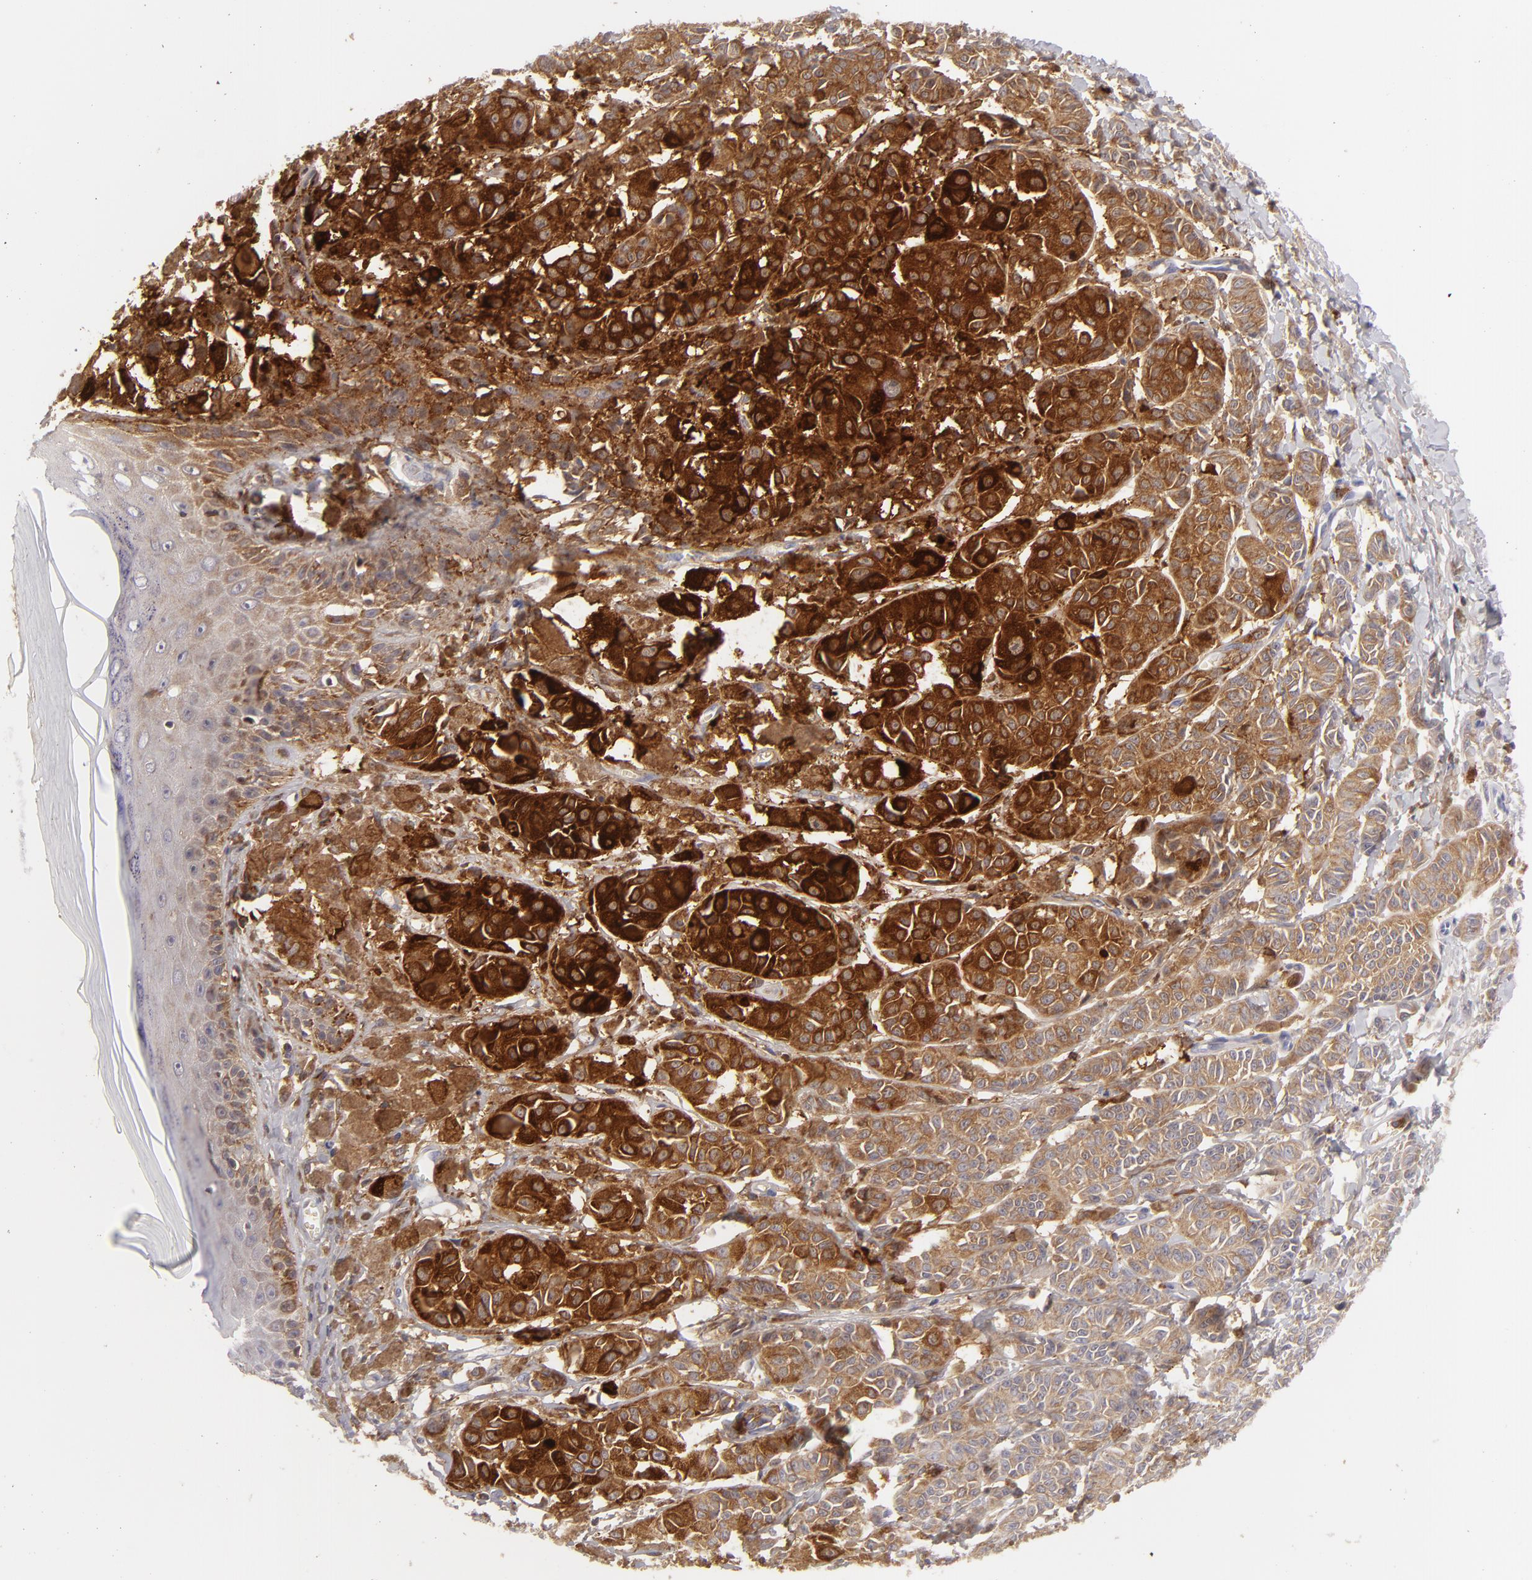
{"staining": {"intensity": "strong", "quantity": ">75%", "location": "cytoplasmic/membranous"}, "tissue": "melanoma", "cell_type": "Tumor cells", "image_type": "cancer", "snomed": [{"axis": "morphology", "description": "Malignant melanoma, NOS"}, {"axis": "topography", "description": "Skin"}], "caption": "Human melanoma stained with a protein marker exhibits strong staining in tumor cells.", "gene": "MMP10", "patient": {"sex": "male", "age": 76}}